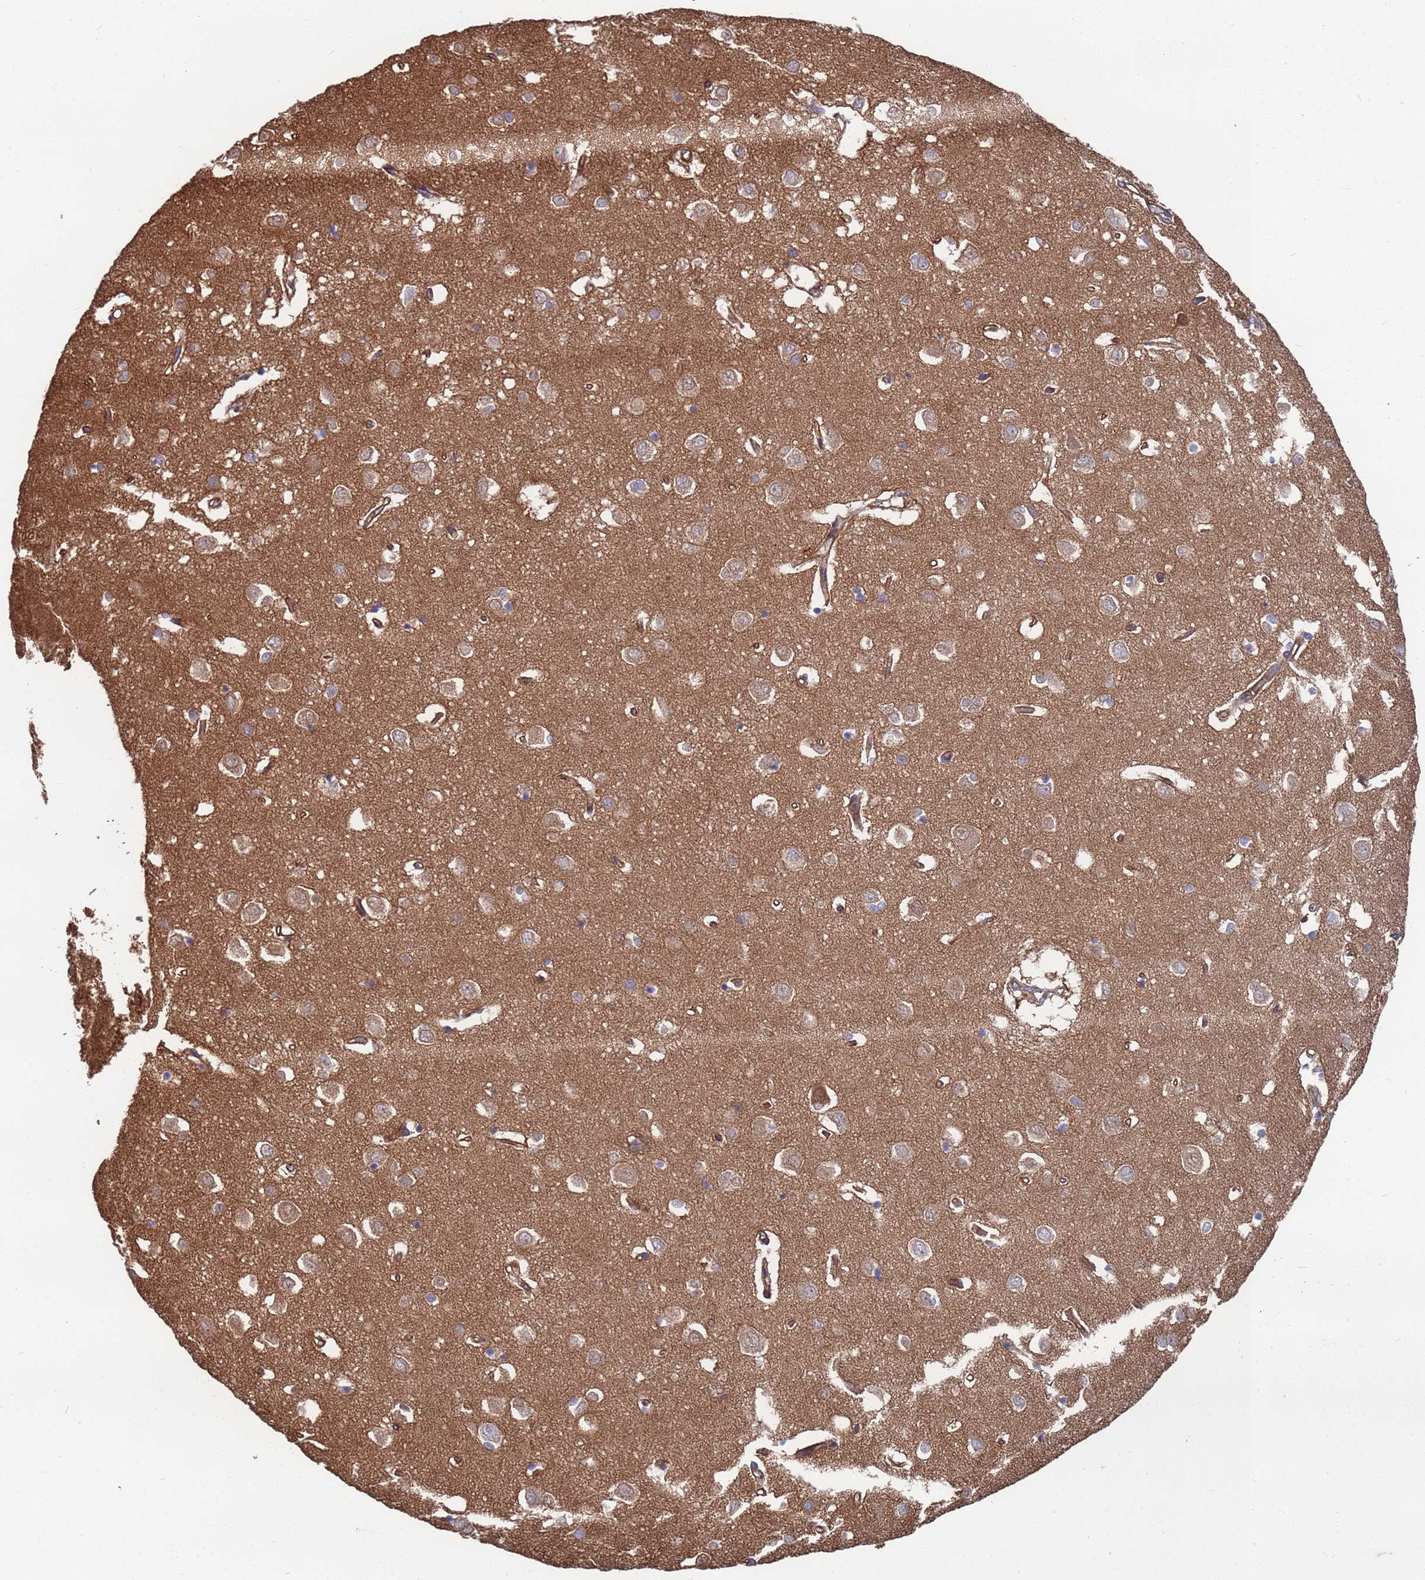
{"staining": {"intensity": "moderate", "quantity": "25%-75%", "location": "cytoplasmic/membranous"}, "tissue": "cerebral cortex", "cell_type": "Endothelial cells", "image_type": "normal", "snomed": [{"axis": "morphology", "description": "Normal tissue, NOS"}, {"axis": "topography", "description": "Cerebral cortex"}], "caption": "IHC of normal human cerebral cortex displays medium levels of moderate cytoplasmic/membranous staining in approximately 25%-75% of endothelial cells. (IHC, brightfield microscopy, high magnification).", "gene": "NDUFAF6", "patient": {"sex": "female", "age": 64}}